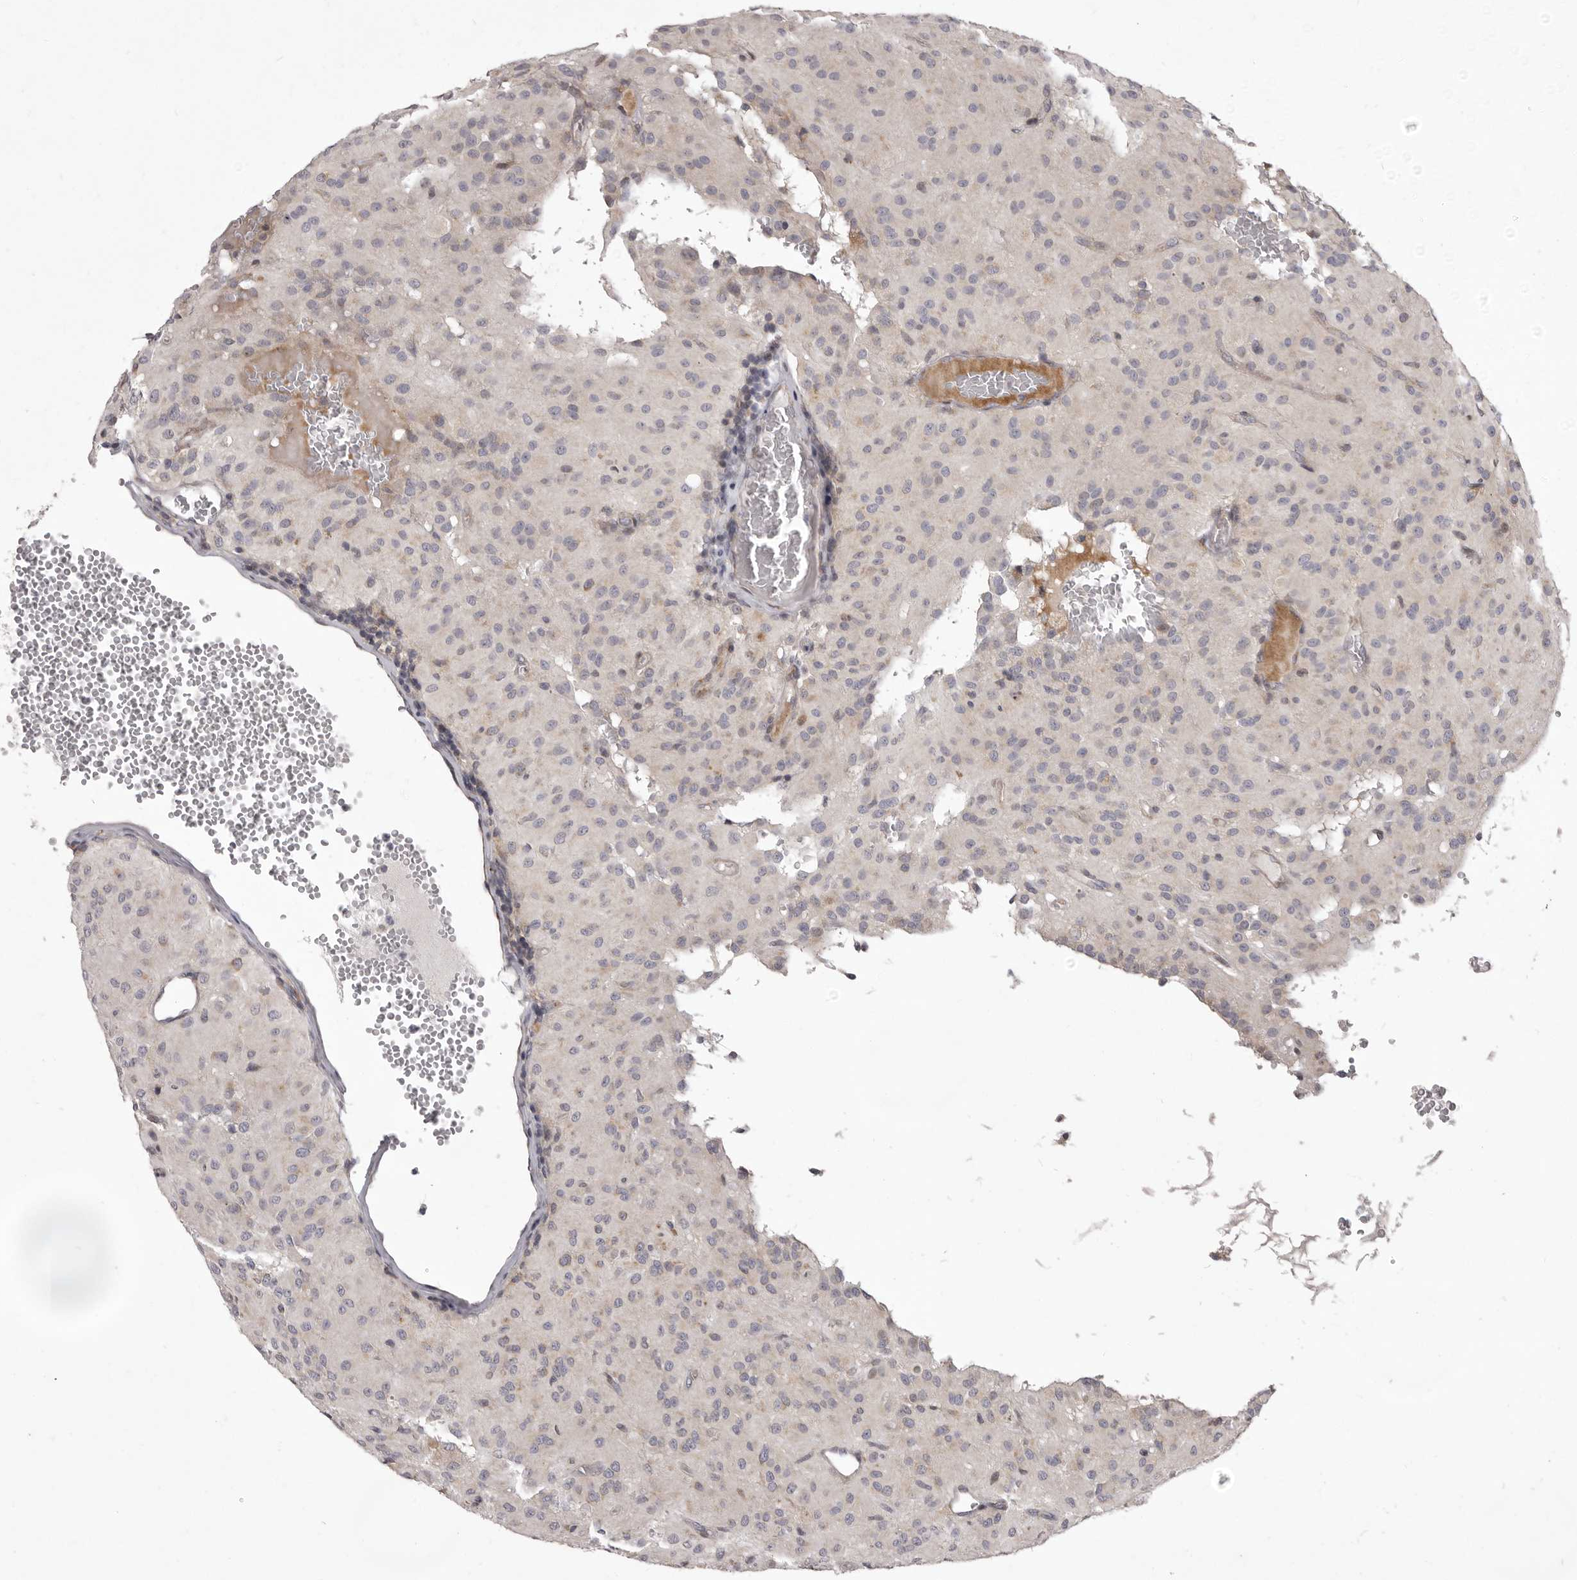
{"staining": {"intensity": "negative", "quantity": "none", "location": "none"}, "tissue": "glioma", "cell_type": "Tumor cells", "image_type": "cancer", "snomed": [{"axis": "morphology", "description": "Glioma, malignant, High grade"}, {"axis": "topography", "description": "Brain"}], "caption": "Immunohistochemistry (IHC) photomicrograph of malignant high-grade glioma stained for a protein (brown), which shows no staining in tumor cells.", "gene": "TBC1D8B", "patient": {"sex": "female", "age": 59}}